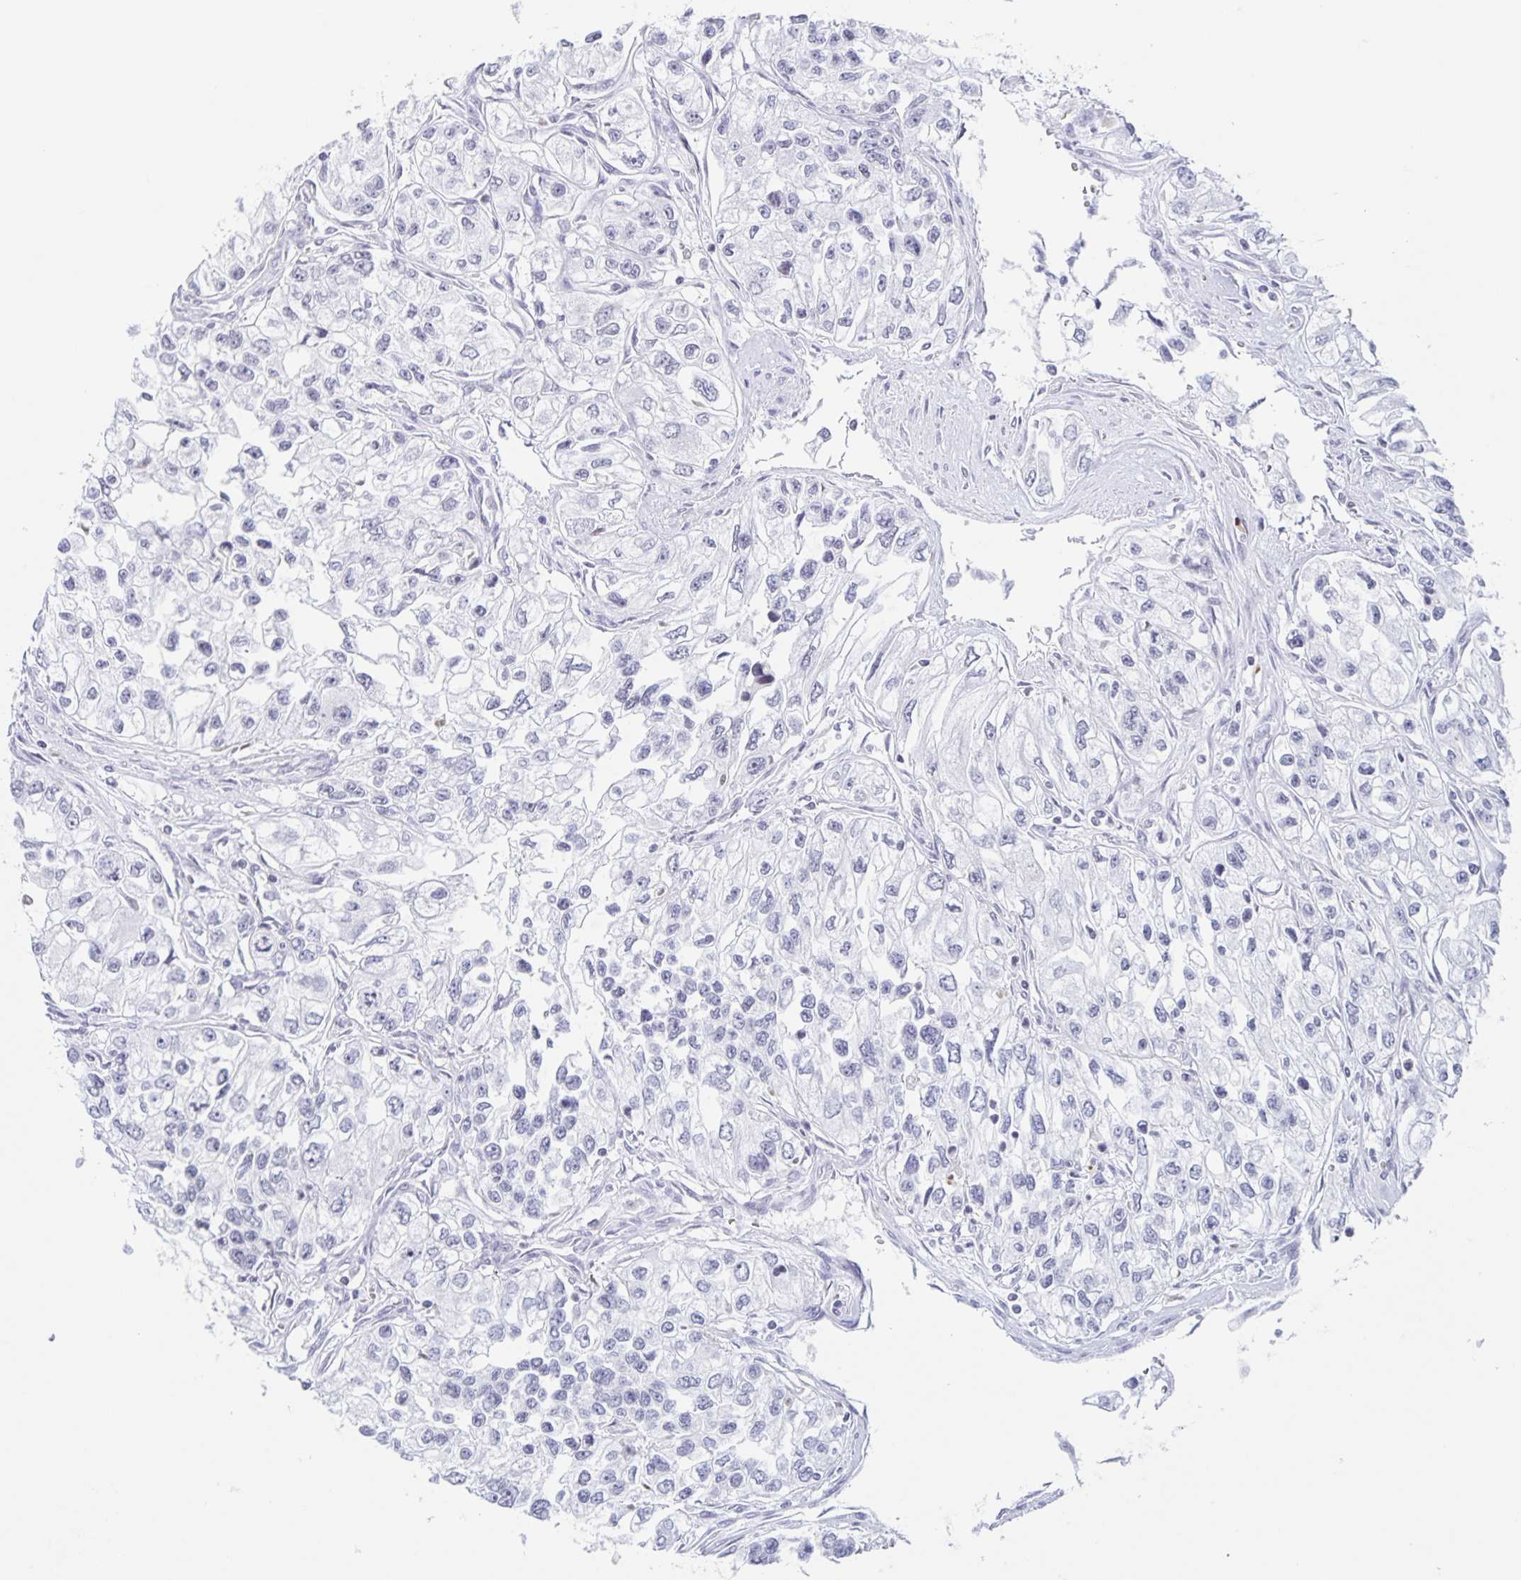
{"staining": {"intensity": "negative", "quantity": "none", "location": "none"}, "tissue": "renal cancer", "cell_type": "Tumor cells", "image_type": "cancer", "snomed": [{"axis": "morphology", "description": "Adenocarcinoma, NOS"}, {"axis": "topography", "description": "Kidney"}], "caption": "DAB (3,3'-diaminobenzidine) immunohistochemical staining of renal adenocarcinoma exhibits no significant staining in tumor cells.", "gene": "LCE6A", "patient": {"sex": "female", "age": 59}}